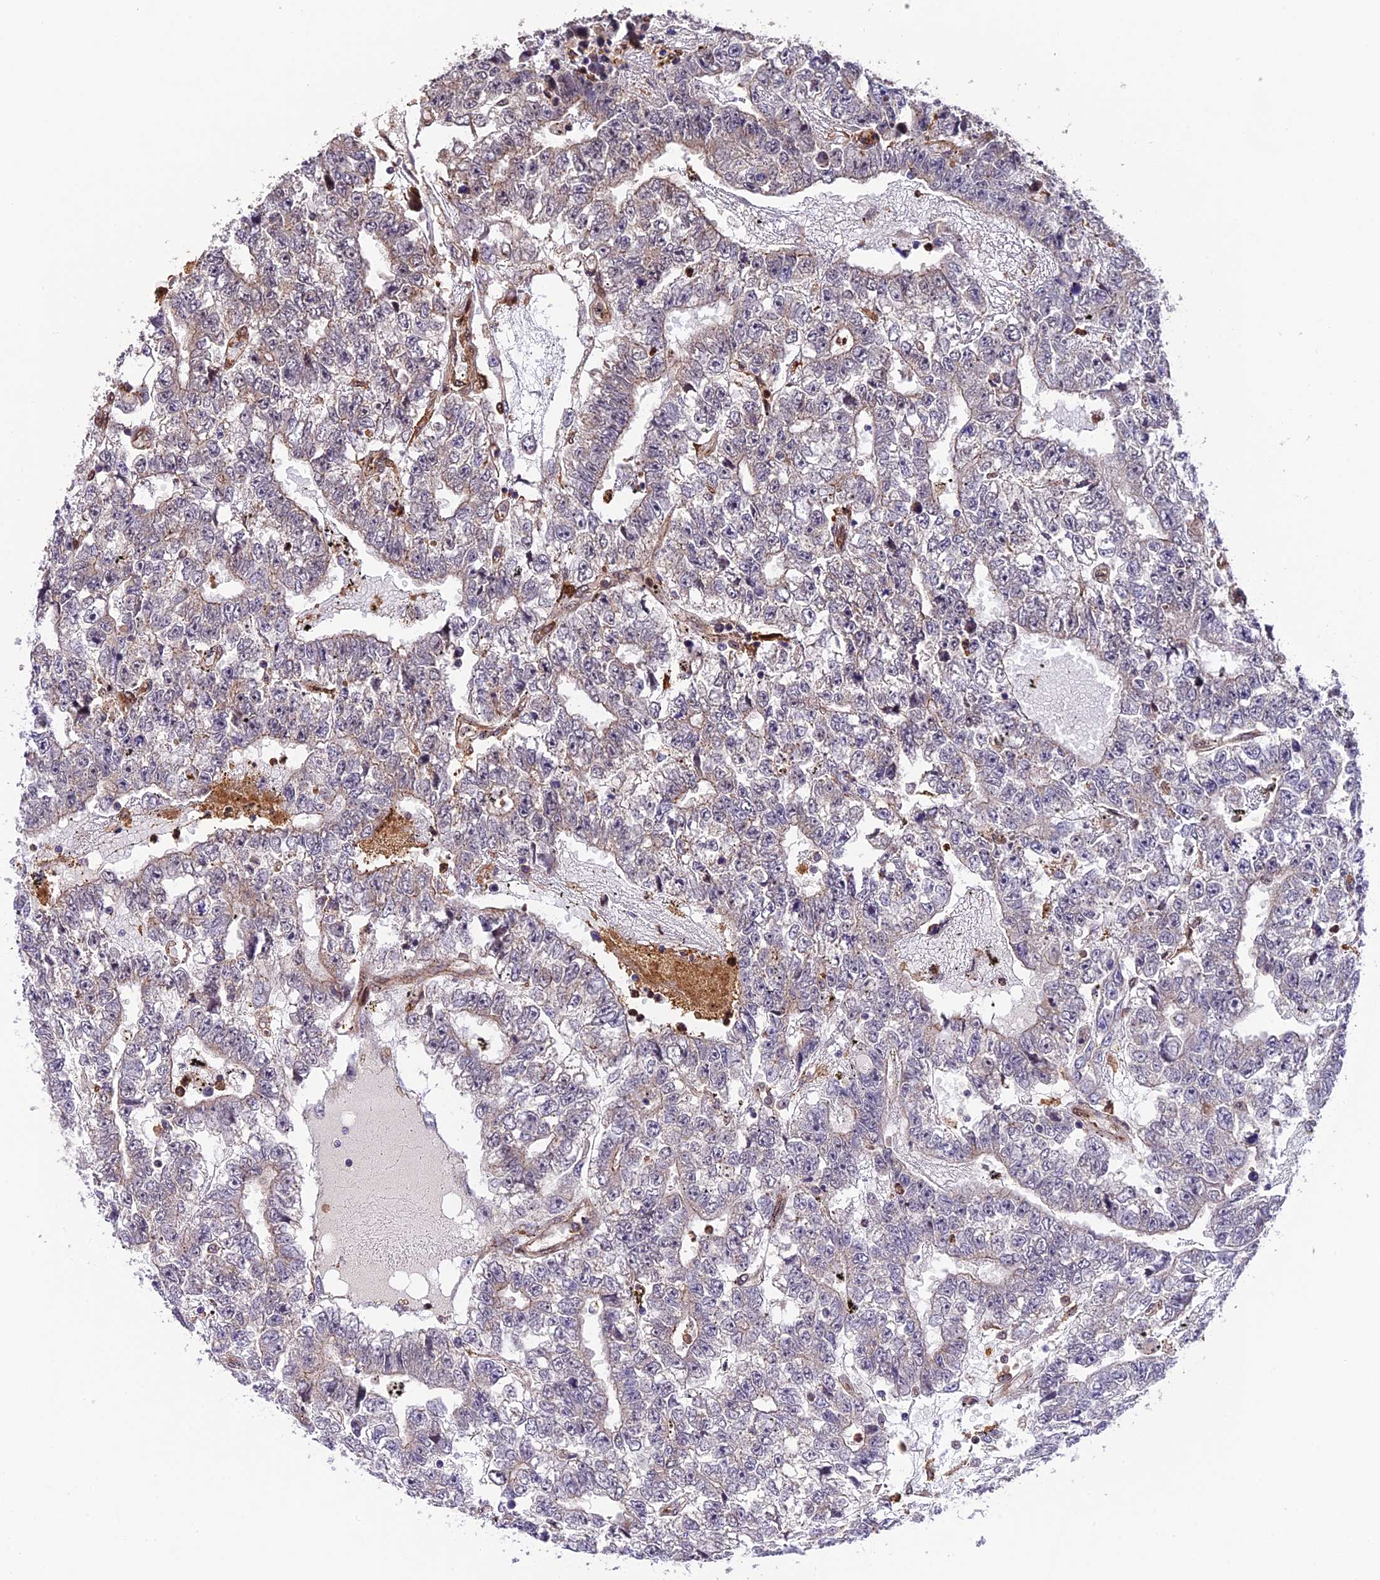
{"staining": {"intensity": "negative", "quantity": "none", "location": "none"}, "tissue": "testis cancer", "cell_type": "Tumor cells", "image_type": "cancer", "snomed": [{"axis": "morphology", "description": "Carcinoma, Embryonal, NOS"}, {"axis": "topography", "description": "Testis"}], "caption": "Photomicrograph shows no protein positivity in tumor cells of testis cancer tissue. (DAB immunohistochemistry with hematoxylin counter stain).", "gene": "HERPUD1", "patient": {"sex": "male", "age": 25}}